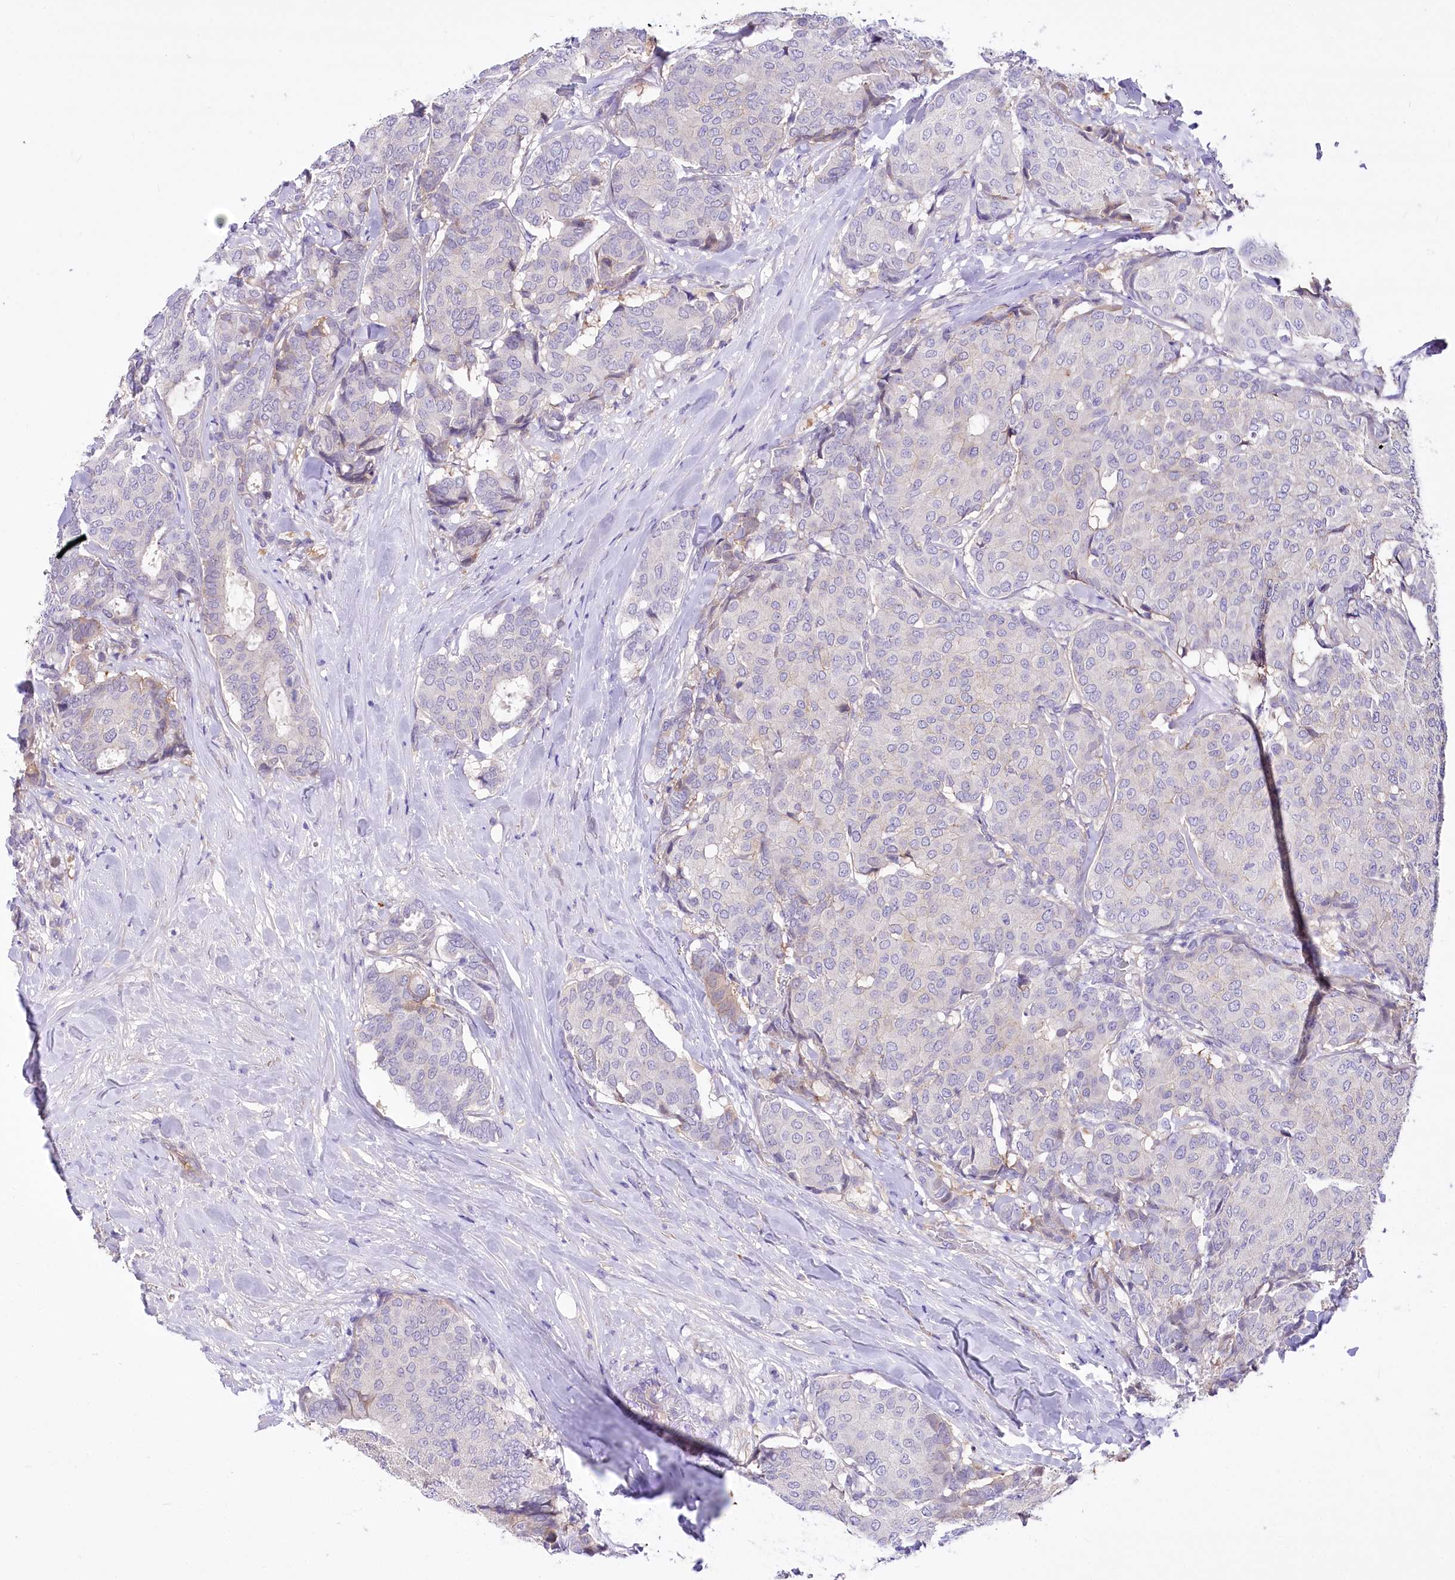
{"staining": {"intensity": "negative", "quantity": "none", "location": "none"}, "tissue": "breast cancer", "cell_type": "Tumor cells", "image_type": "cancer", "snomed": [{"axis": "morphology", "description": "Duct carcinoma"}, {"axis": "topography", "description": "Breast"}], "caption": "Tumor cells show no significant protein staining in breast invasive ductal carcinoma.", "gene": "CEP164", "patient": {"sex": "female", "age": 75}}